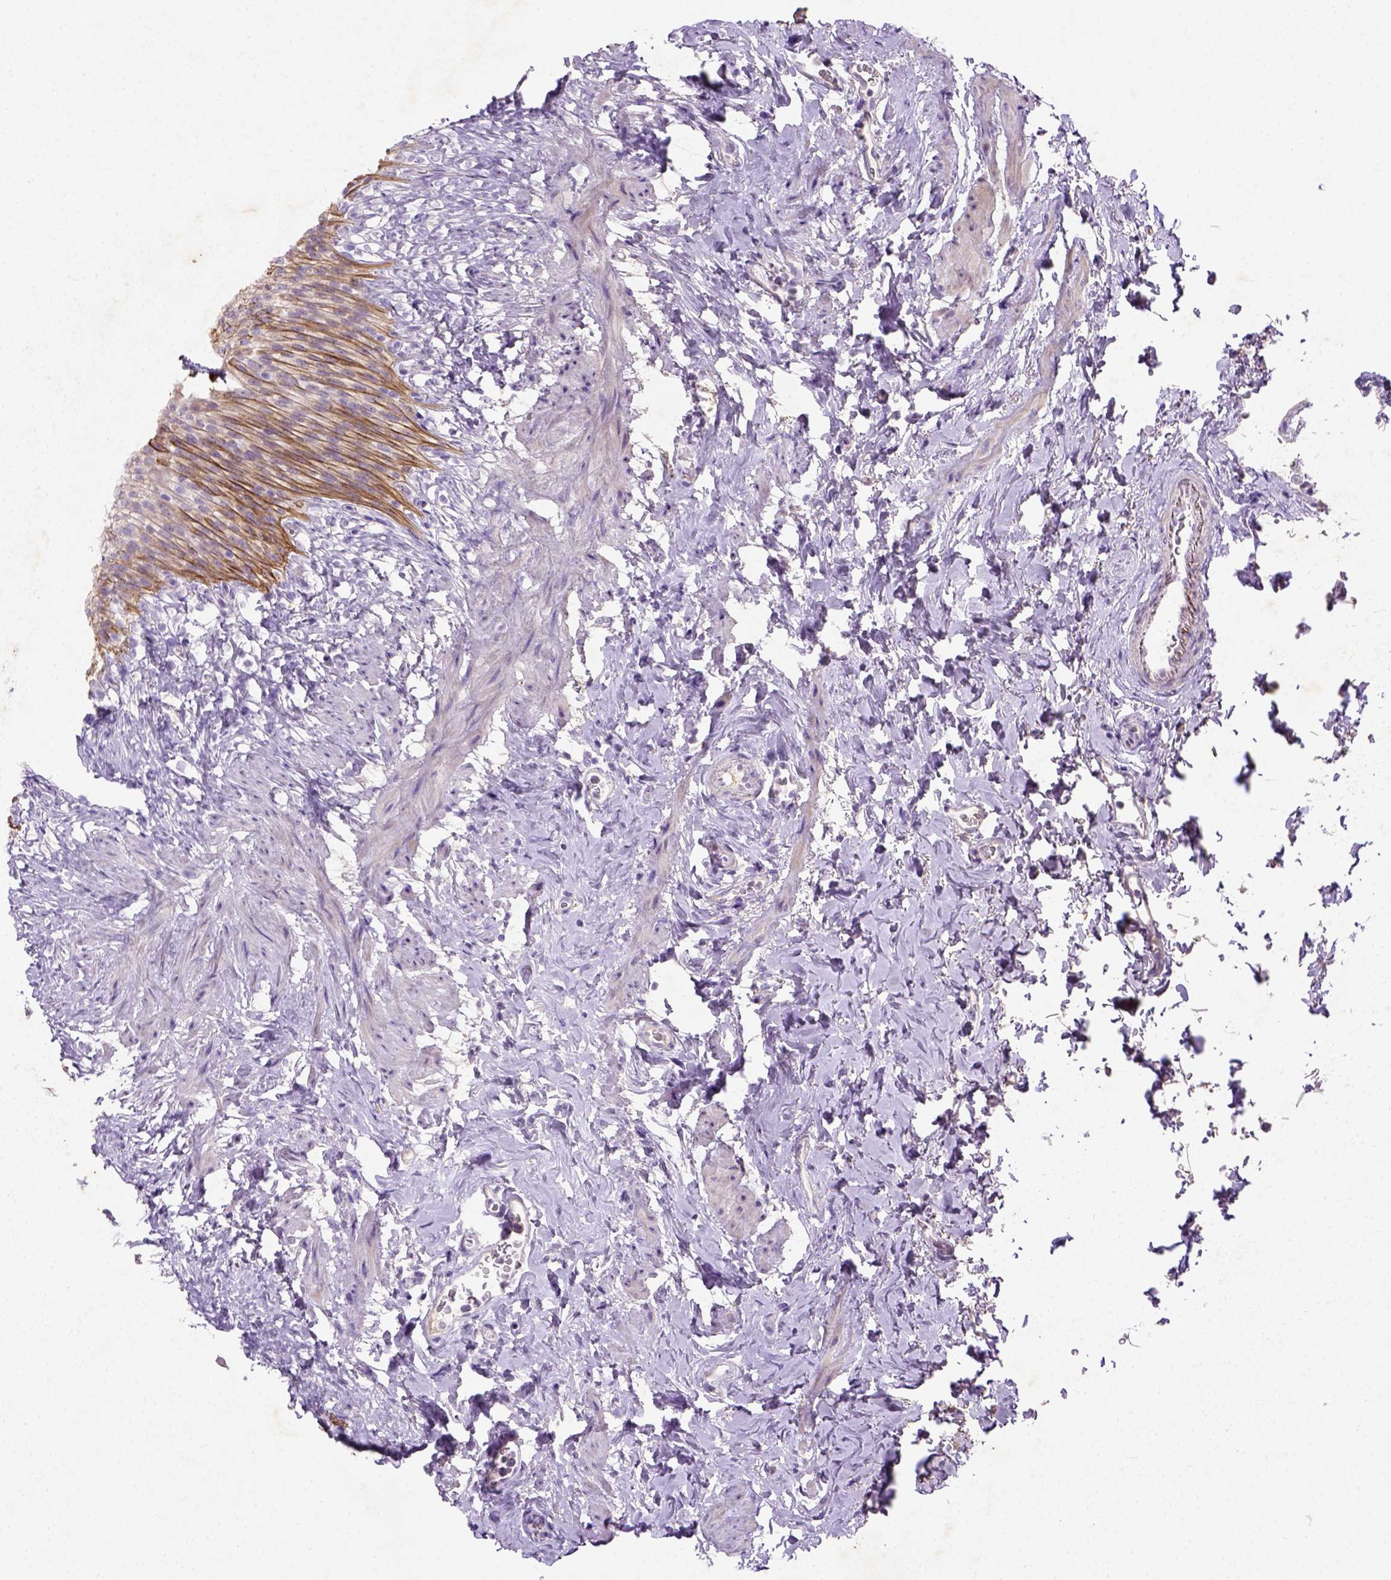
{"staining": {"intensity": "moderate", "quantity": "<25%", "location": "cytoplasmic/membranous"}, "tissue": "urinary bladder", "cell_type": "Urothelial cells", "image_type": "normal", "snomed": [{"axis": "morphology", "description": "Normal tissue, NOS"}, {"axis": "topography", "description": "Urinary bladder"}, {"axis": "topography", "description": "Prostate"}], "caption": "The immunohistochemical stain labels moderate cytoplasmic/membranous staining in urothelial cells of normal urinary bladder. (Stains: DAB in brown, nuclei in blue, Microscopy: brightfield microscopy at high magnification).", "gene": "NUDT2", "patient": {"sex": "male", "age": 76}}